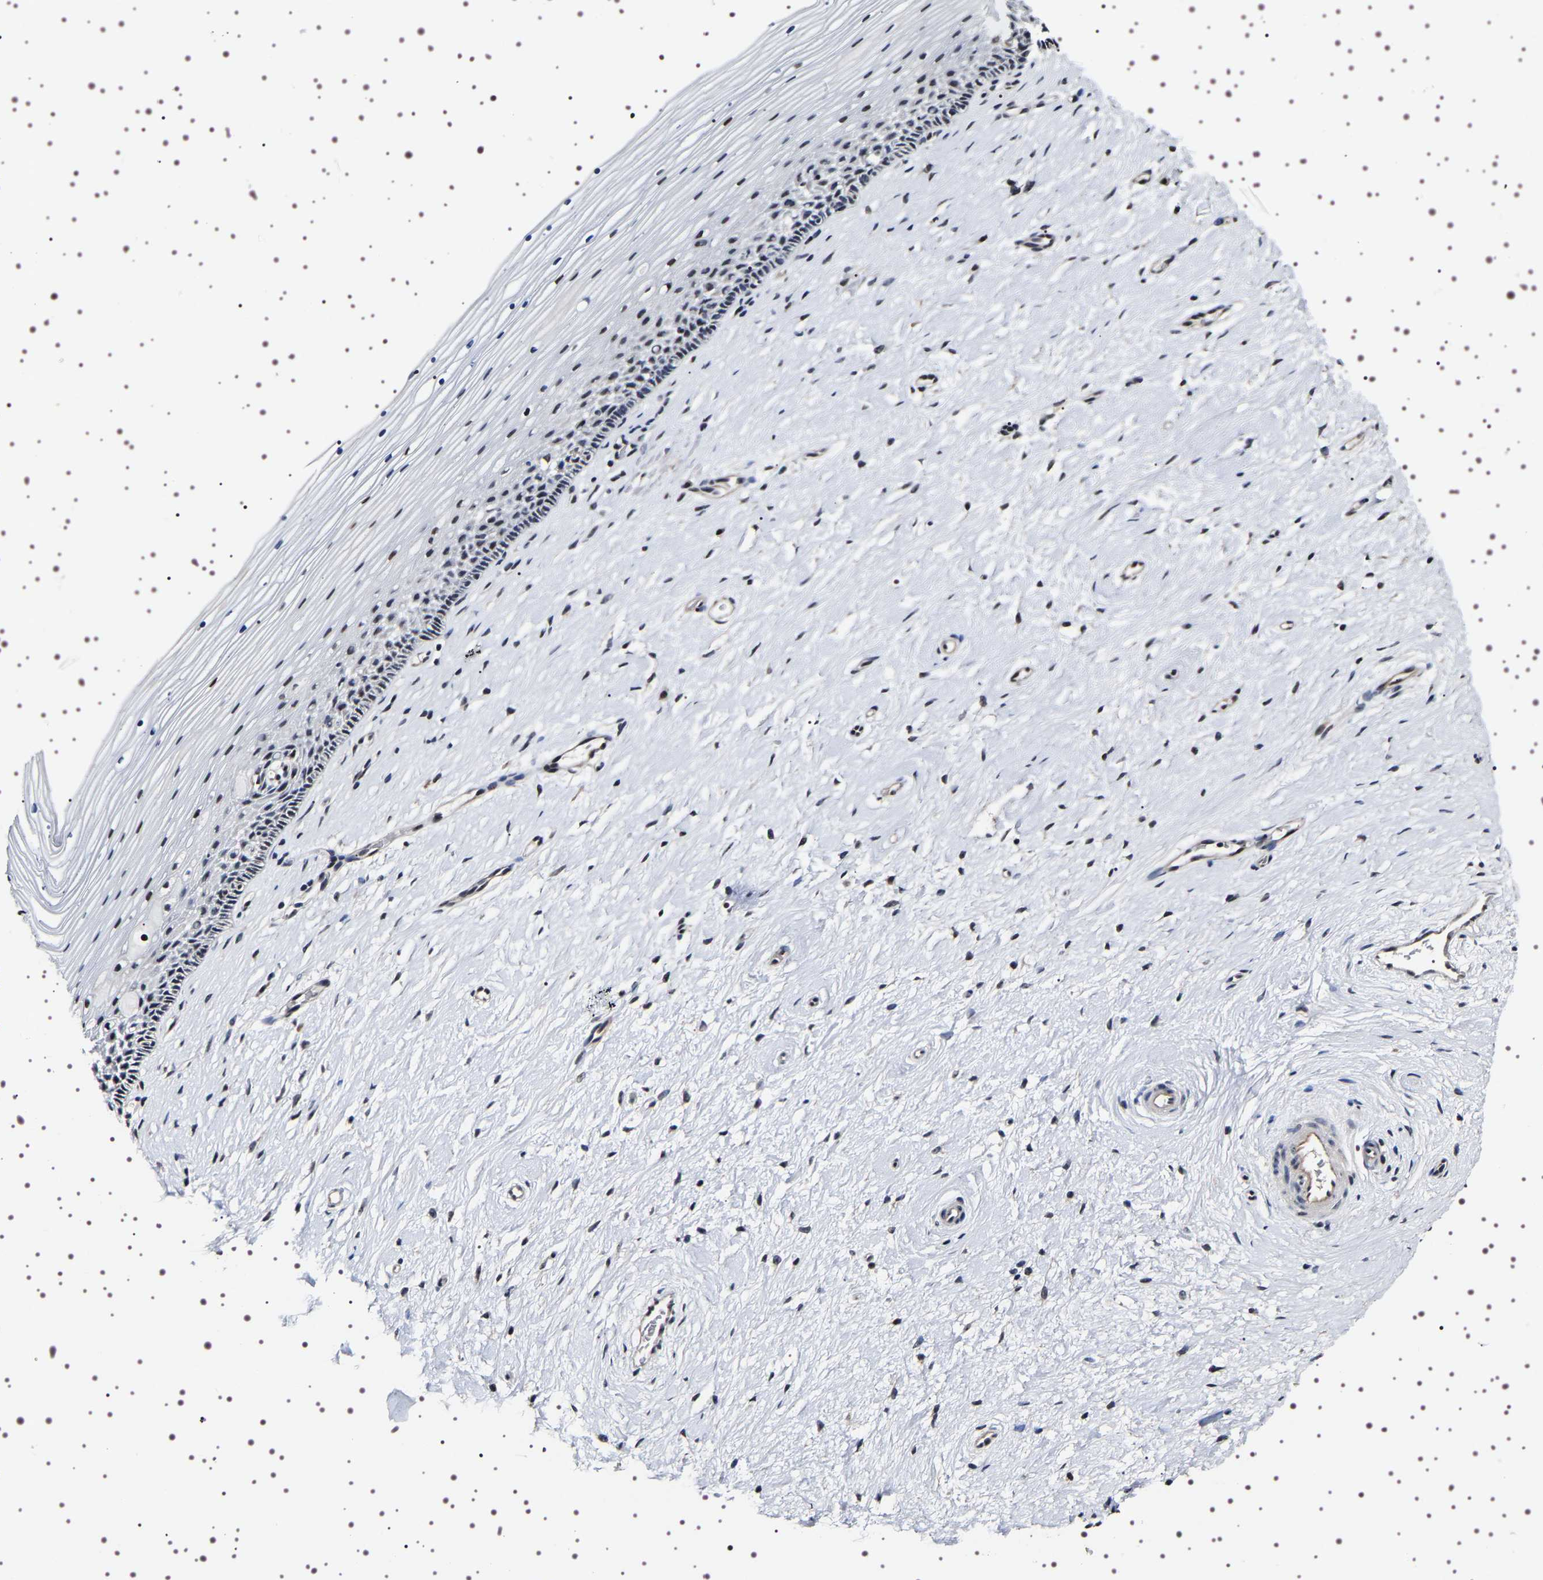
{"staining": {"intensity": "moderate", "quantity": "25%-75%", "location": "nuclear"}, "tissue": "cervix", "cell_type": "Squamous epithelial cells", "image_type": "normal", "snomed": [{"axis": "morphology", "description": "Normal tissue, NOS"}, {"axis": "topography", "description": "Cervix"}], "caption": "Immunohistochemical staining of unremarkable human cervix displays medium levels of moderate nuclear positivity in about 25%-75% of squamous epithelial cells.", "gene": "GNL3", "patient": {"sex": "female", "age": 39}}